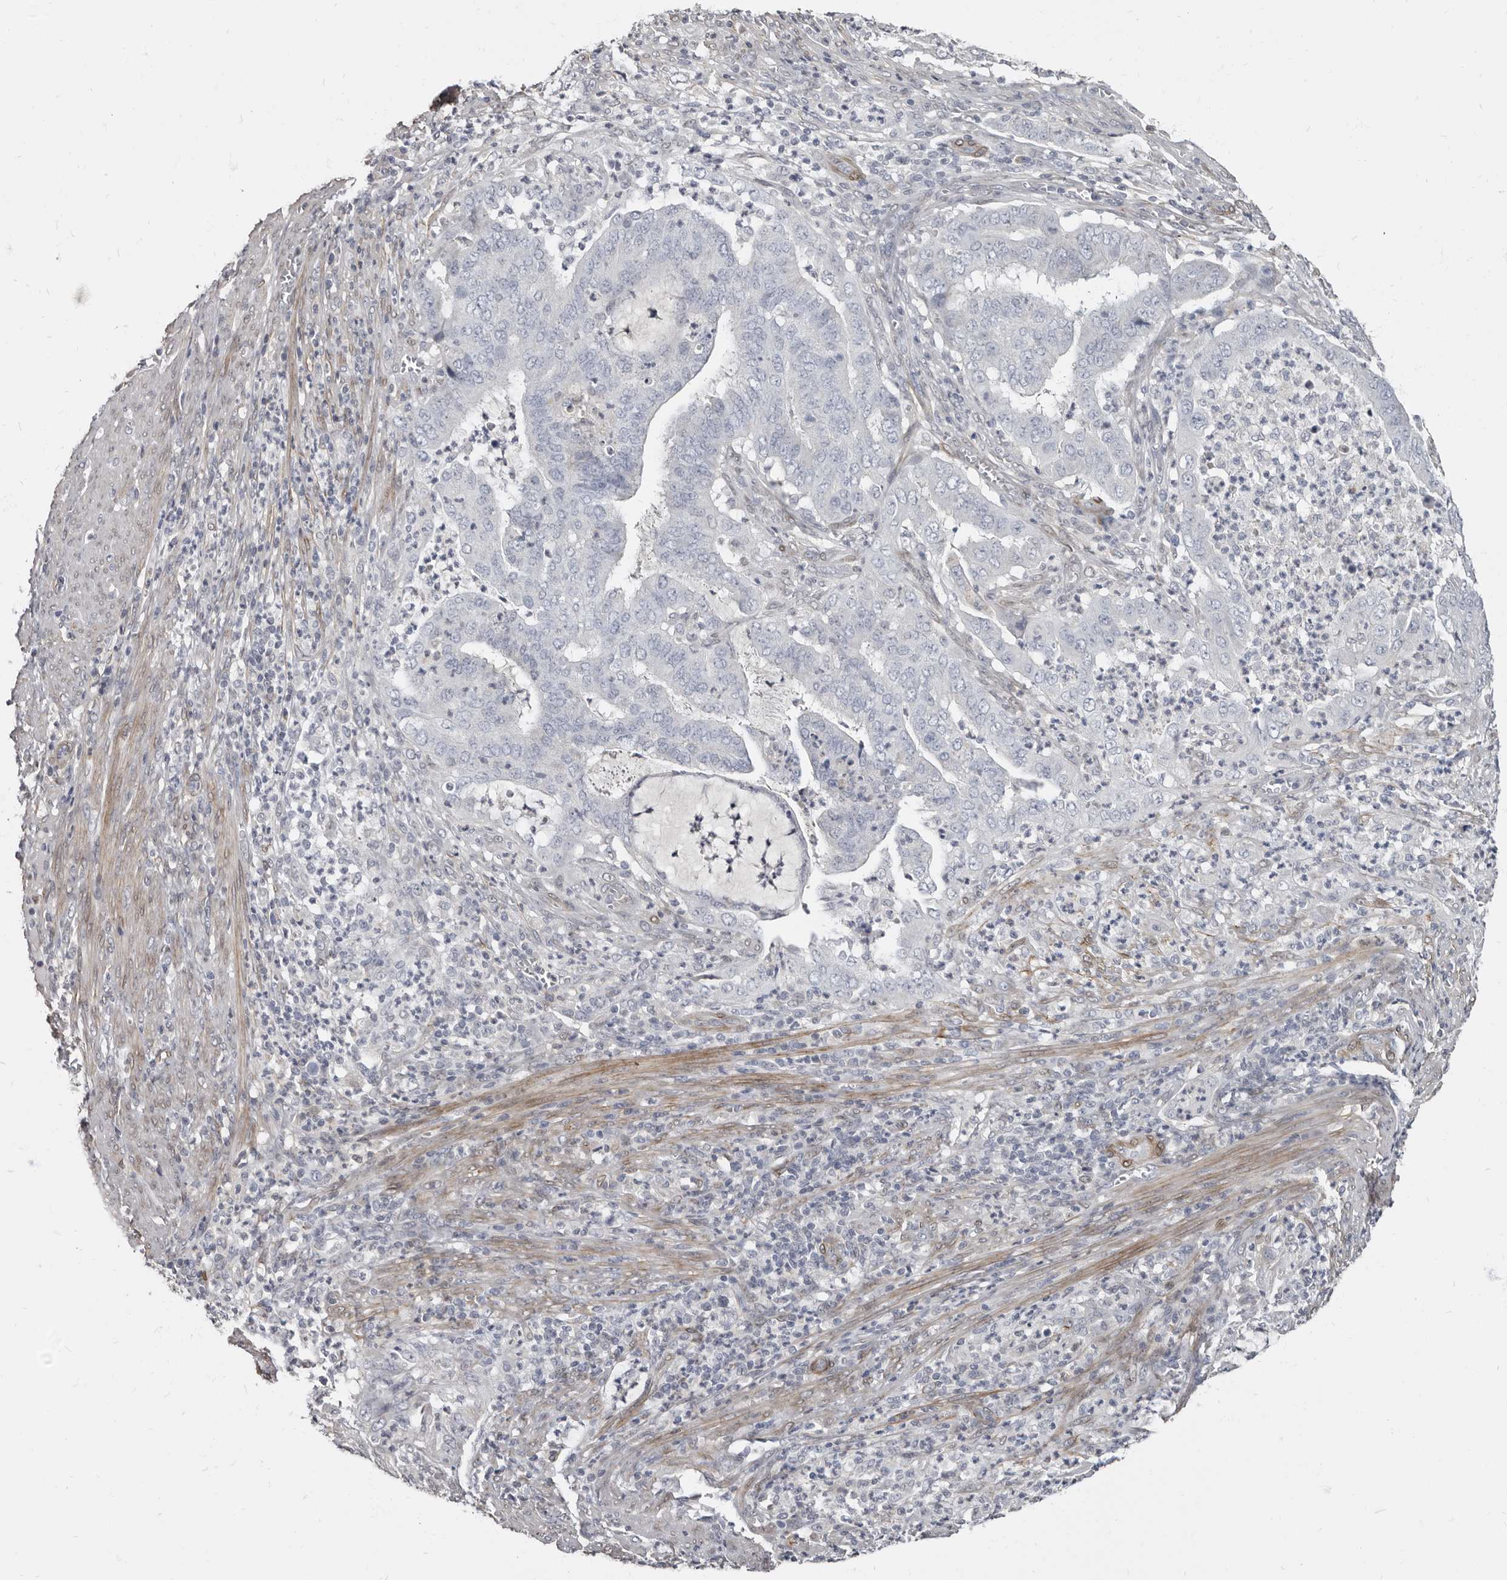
{"staining": {"intensity": "negative", "quantity": "none", "location": "none"}, "tissue": "endometrial cancer", "cell_type": "Tumor cells", "image_type": "cancer", "snomed": [{"axis": "morphology", "description": "Adenocarcinoma, NOS"}, {"axis": "topography", "description": "Endometrium"}], "caption": "An image of human endometrial cancer is negative for staining in tumor cells.", "gene": "MRGPRF", "patient": {"sex": "female", "age": 51}}